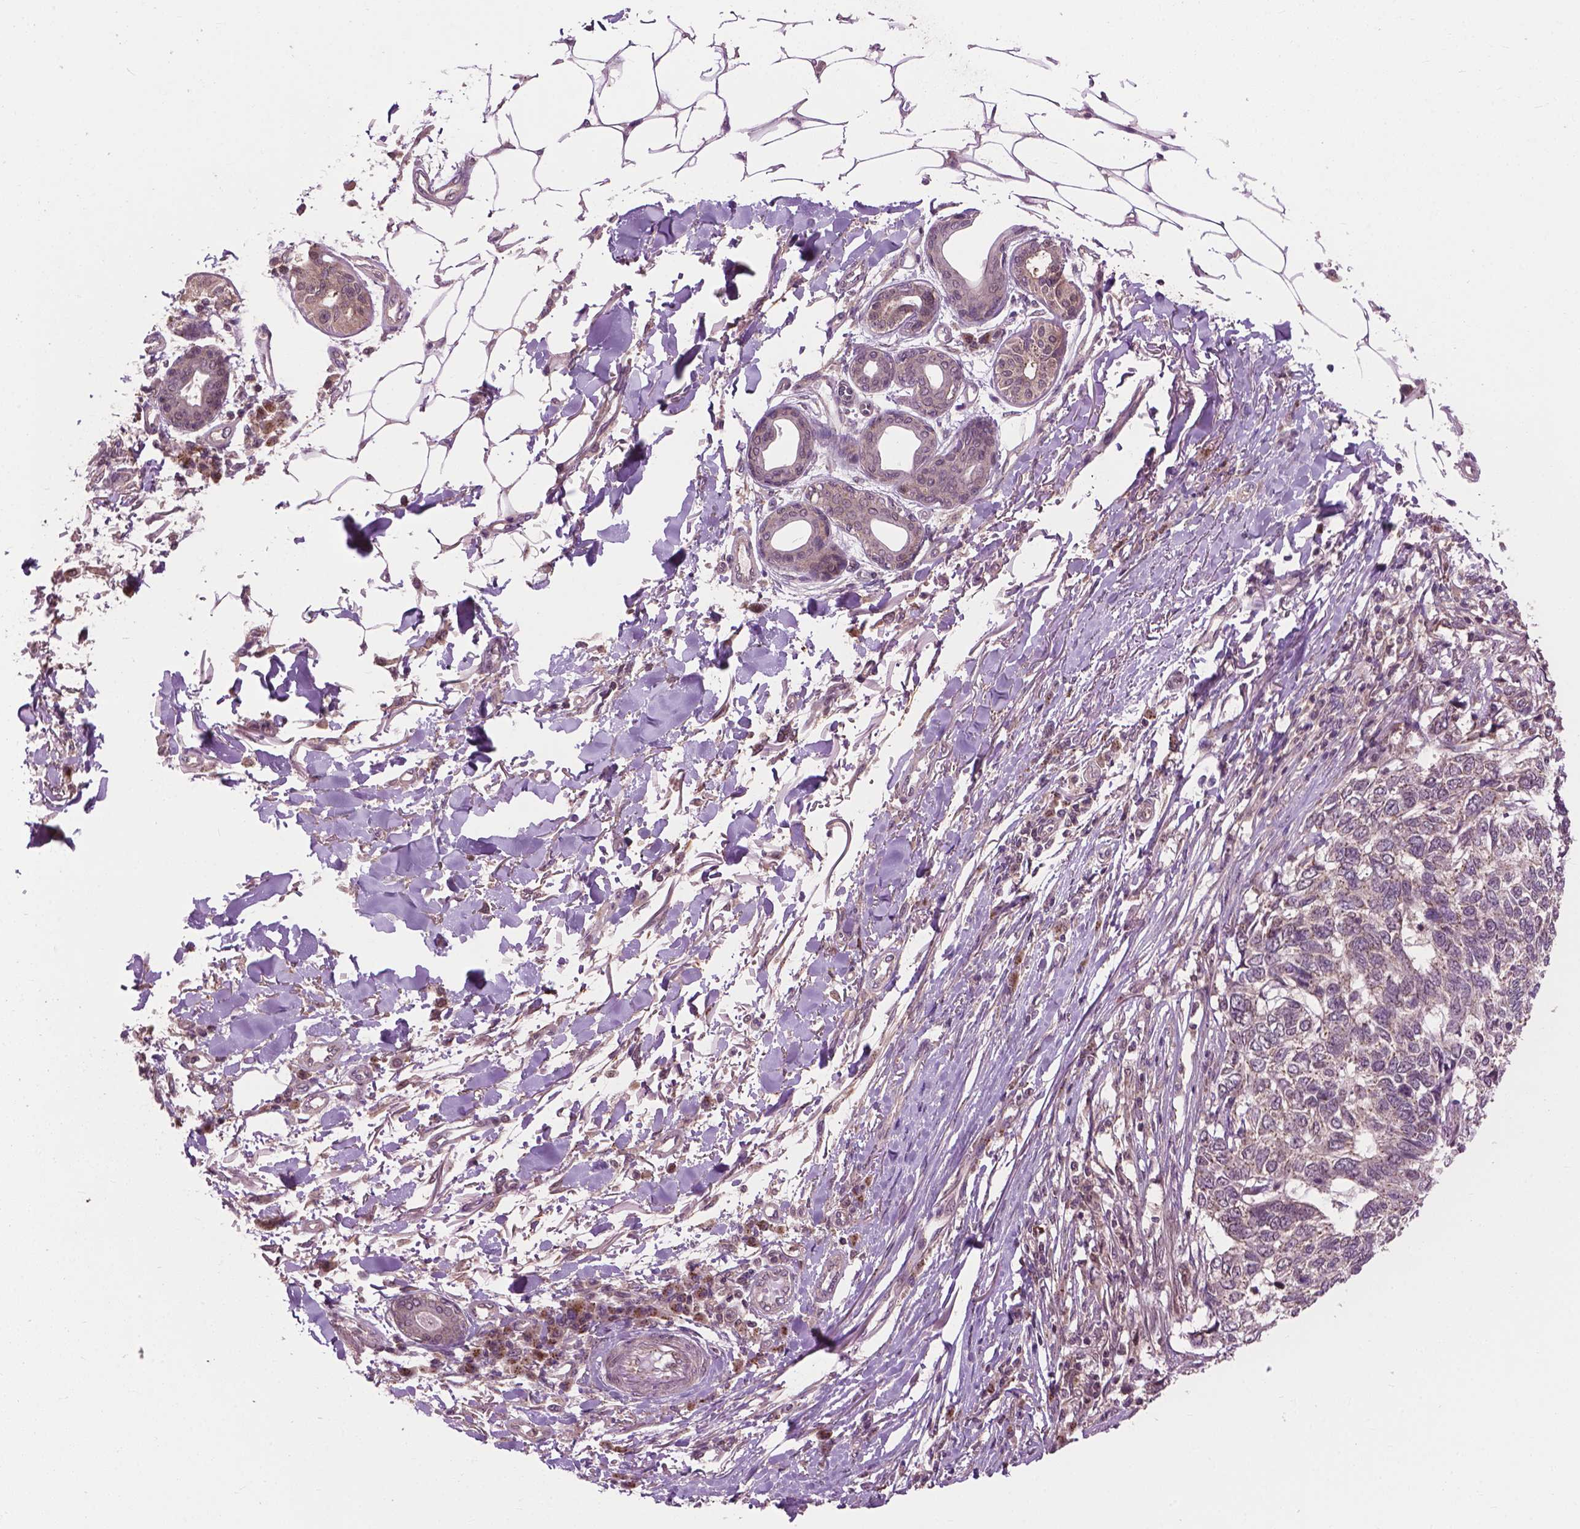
{"staining": {"intensity": "negative", "quantity": "none", "location": "none"}, "tissue": "skin cancer", "cell_type": "Tumor cells", "image_type": "cancer", "snomed": [{"axis": "morphology", "description": "Basal cell carcinoma"}, {"axis": "topography", "description": "Skin"}], "caption": "DAB immunohistochemical staining of human skin basal cell carcinoma displays no significant positivity in tumor cells.", "gene": "PPP1CB", "patient": {"sex": "female", "age": 65}}